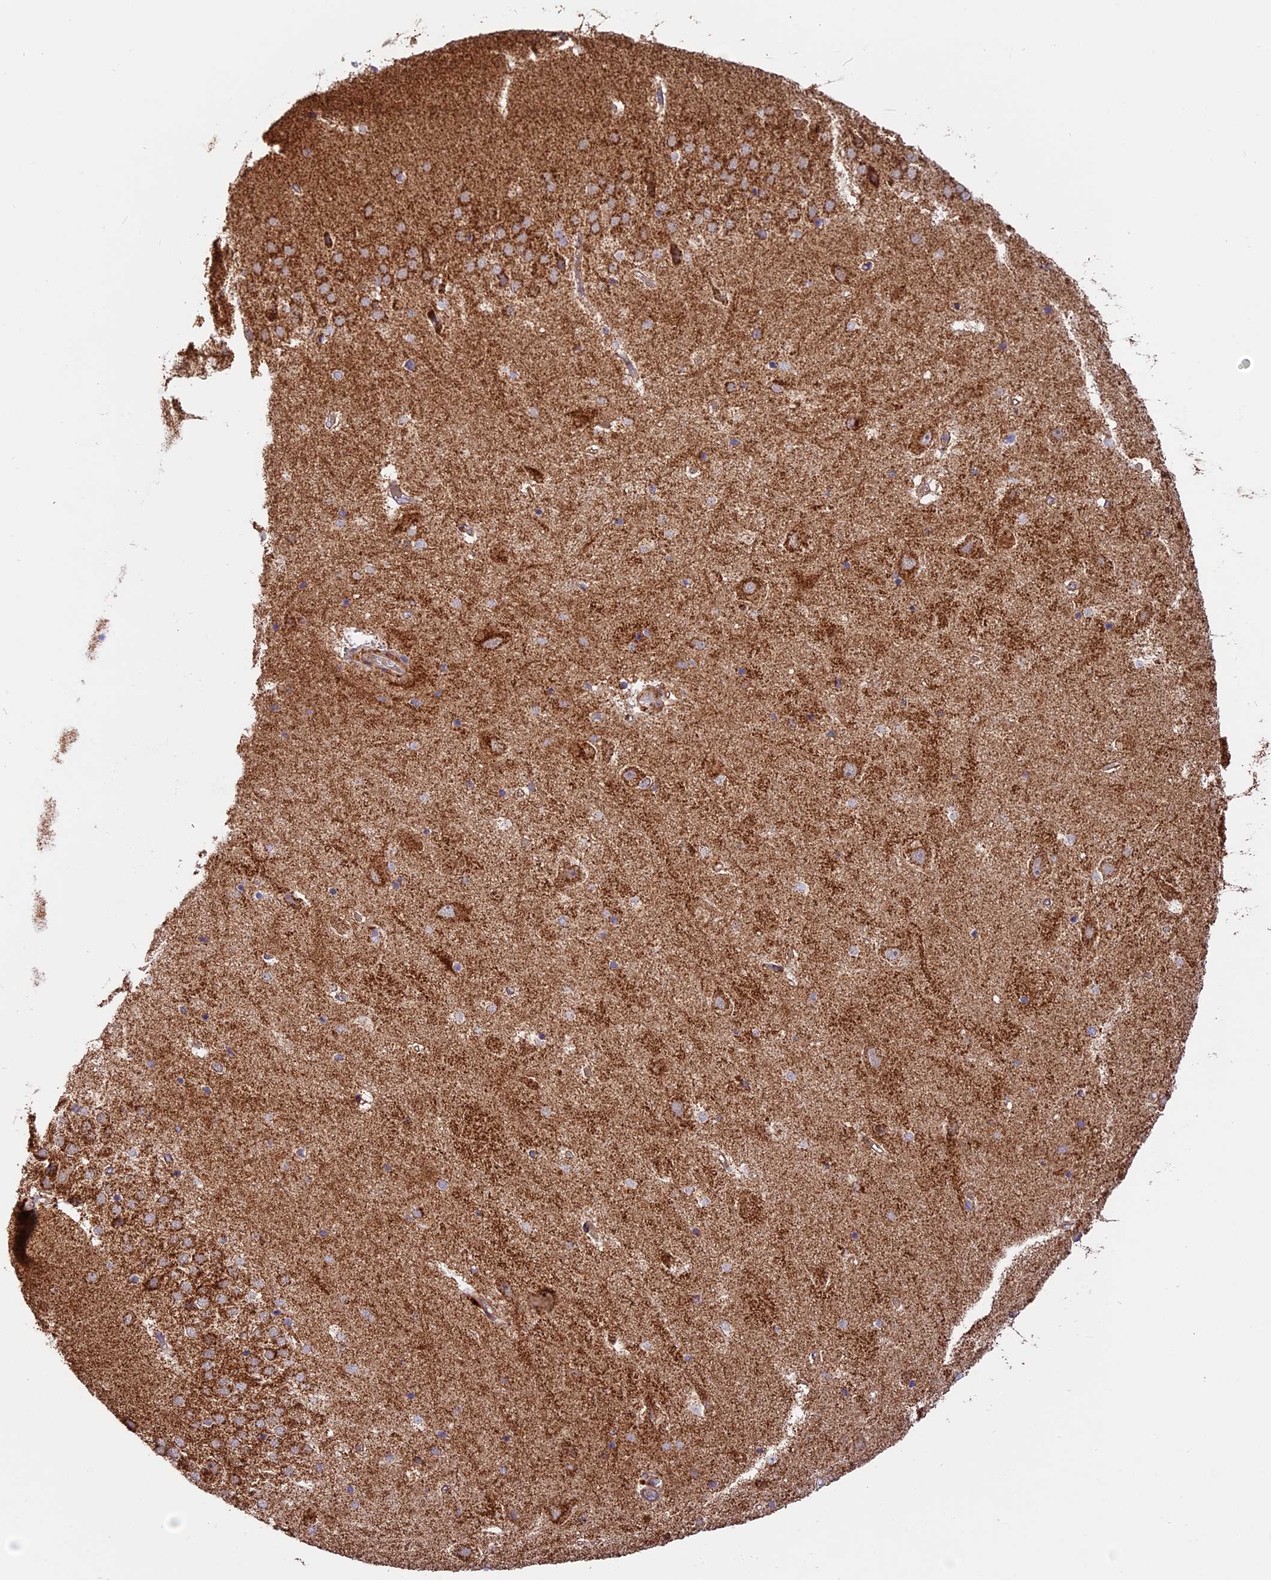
{"staining": {"intensity": "moderate", "quantity": "<25%", "location": "cytoplasmic/membranous"}, "tissue": "hippocampus", "cell_type": "Glial cells", "image_type": "normal", "snomed": [{"axis": "morphology", "description": "Normal tissue, NOS"}, {"axis": "topography", "description": "Hippocampus"}], "caption": "Glial cells demonstrate low levels of moderate cytoplasmic/membranous positivity in approximately <25% of cells in normal human hippocampus.", "gene": "NDUFA8", "patient": {"sex": "female", "age": 52}}